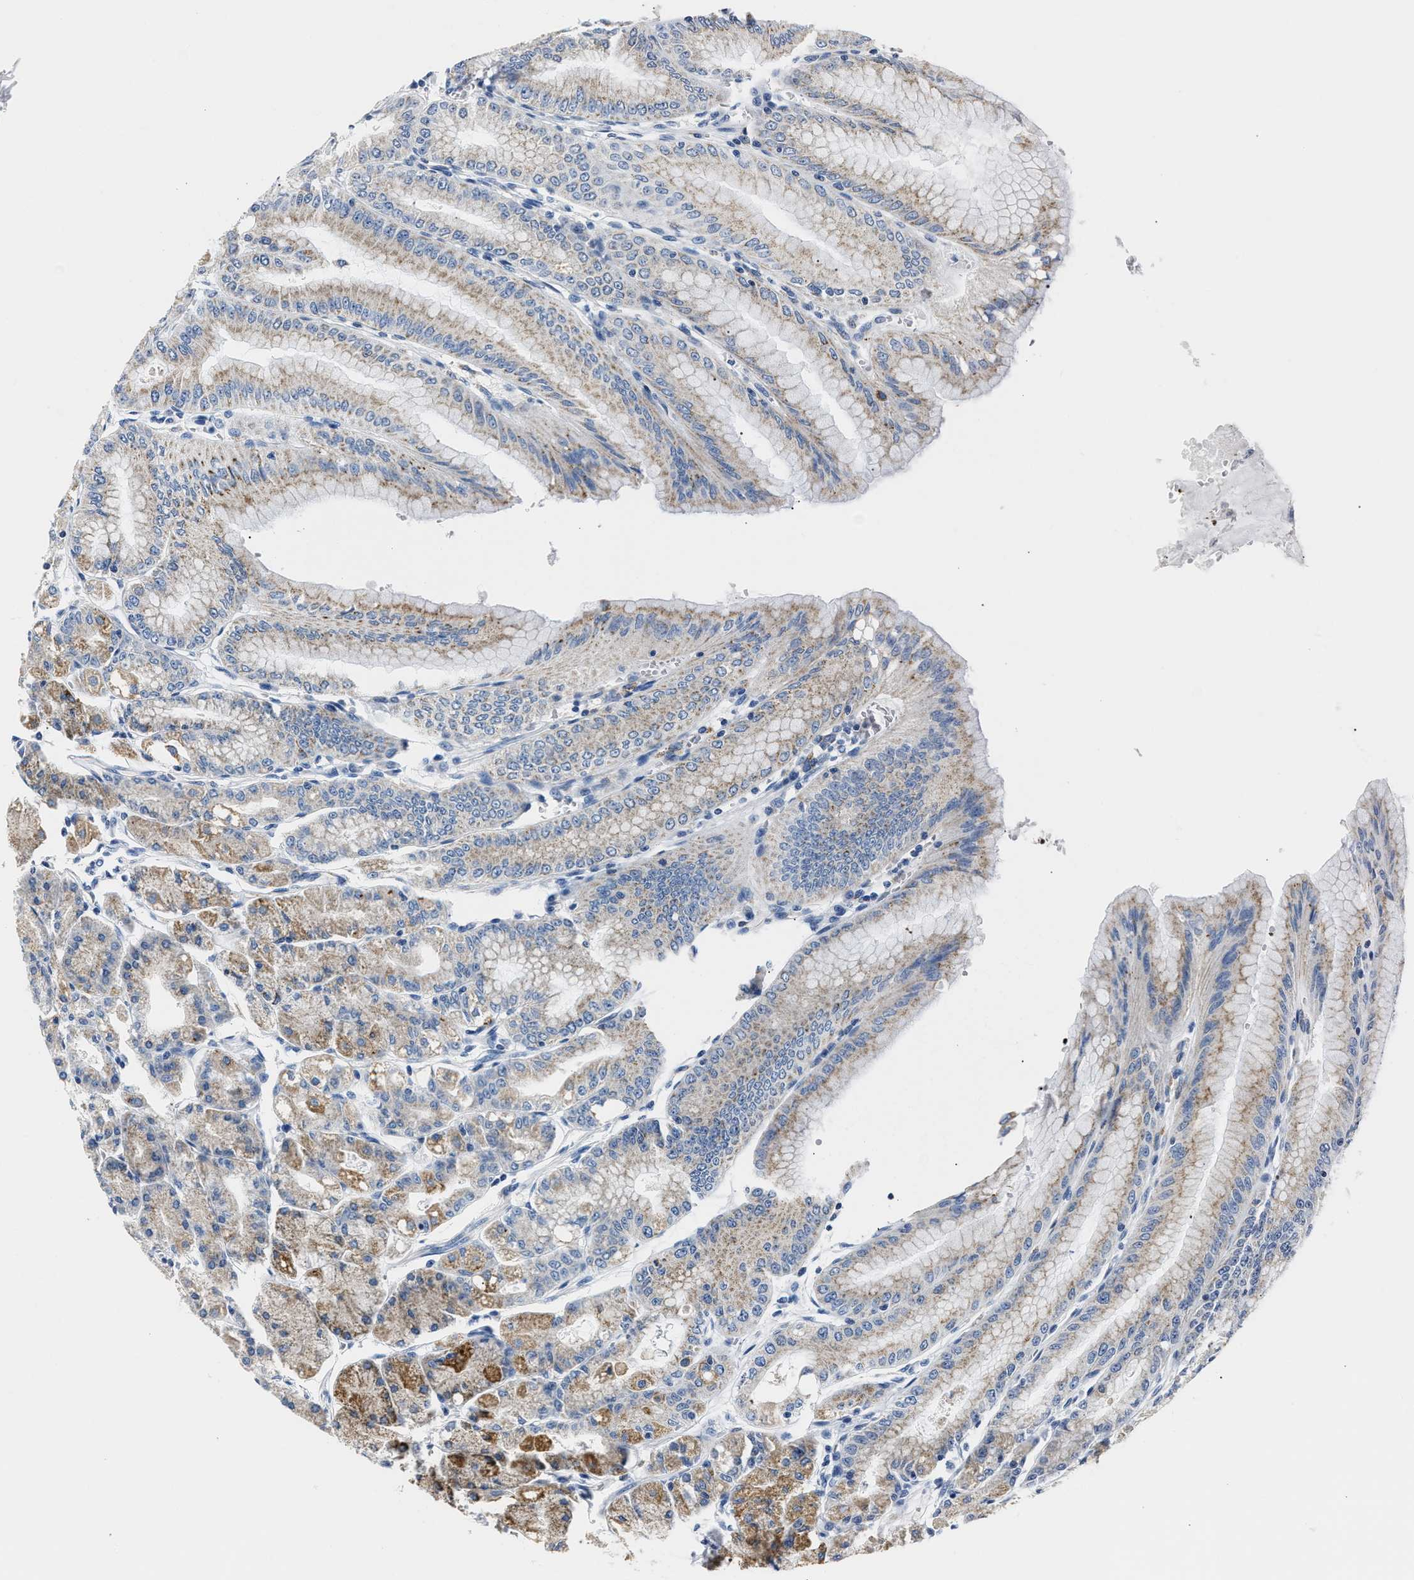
{"staining": {"intensity": "weak", "quantity": "25%-75%", "location": "cytoplasmic/membranous"}, "tissue": "stomach", "cell_type": "Glandular cells", "image_type": "normal", "snomed": [{"axis": "morphology", "description": "Normal tissue, NOS"}, {"axis": "topography", "description": "Stomach, lower"}], "caption": "Immunohistochemical staining of normal stomach displays 25%-75% levels of weak cytoplasmic/membranous protein expression in about 25%-75% of glandular cells.", "gene": "AMACR", "patient": {"sex": "male", "age": 71}}